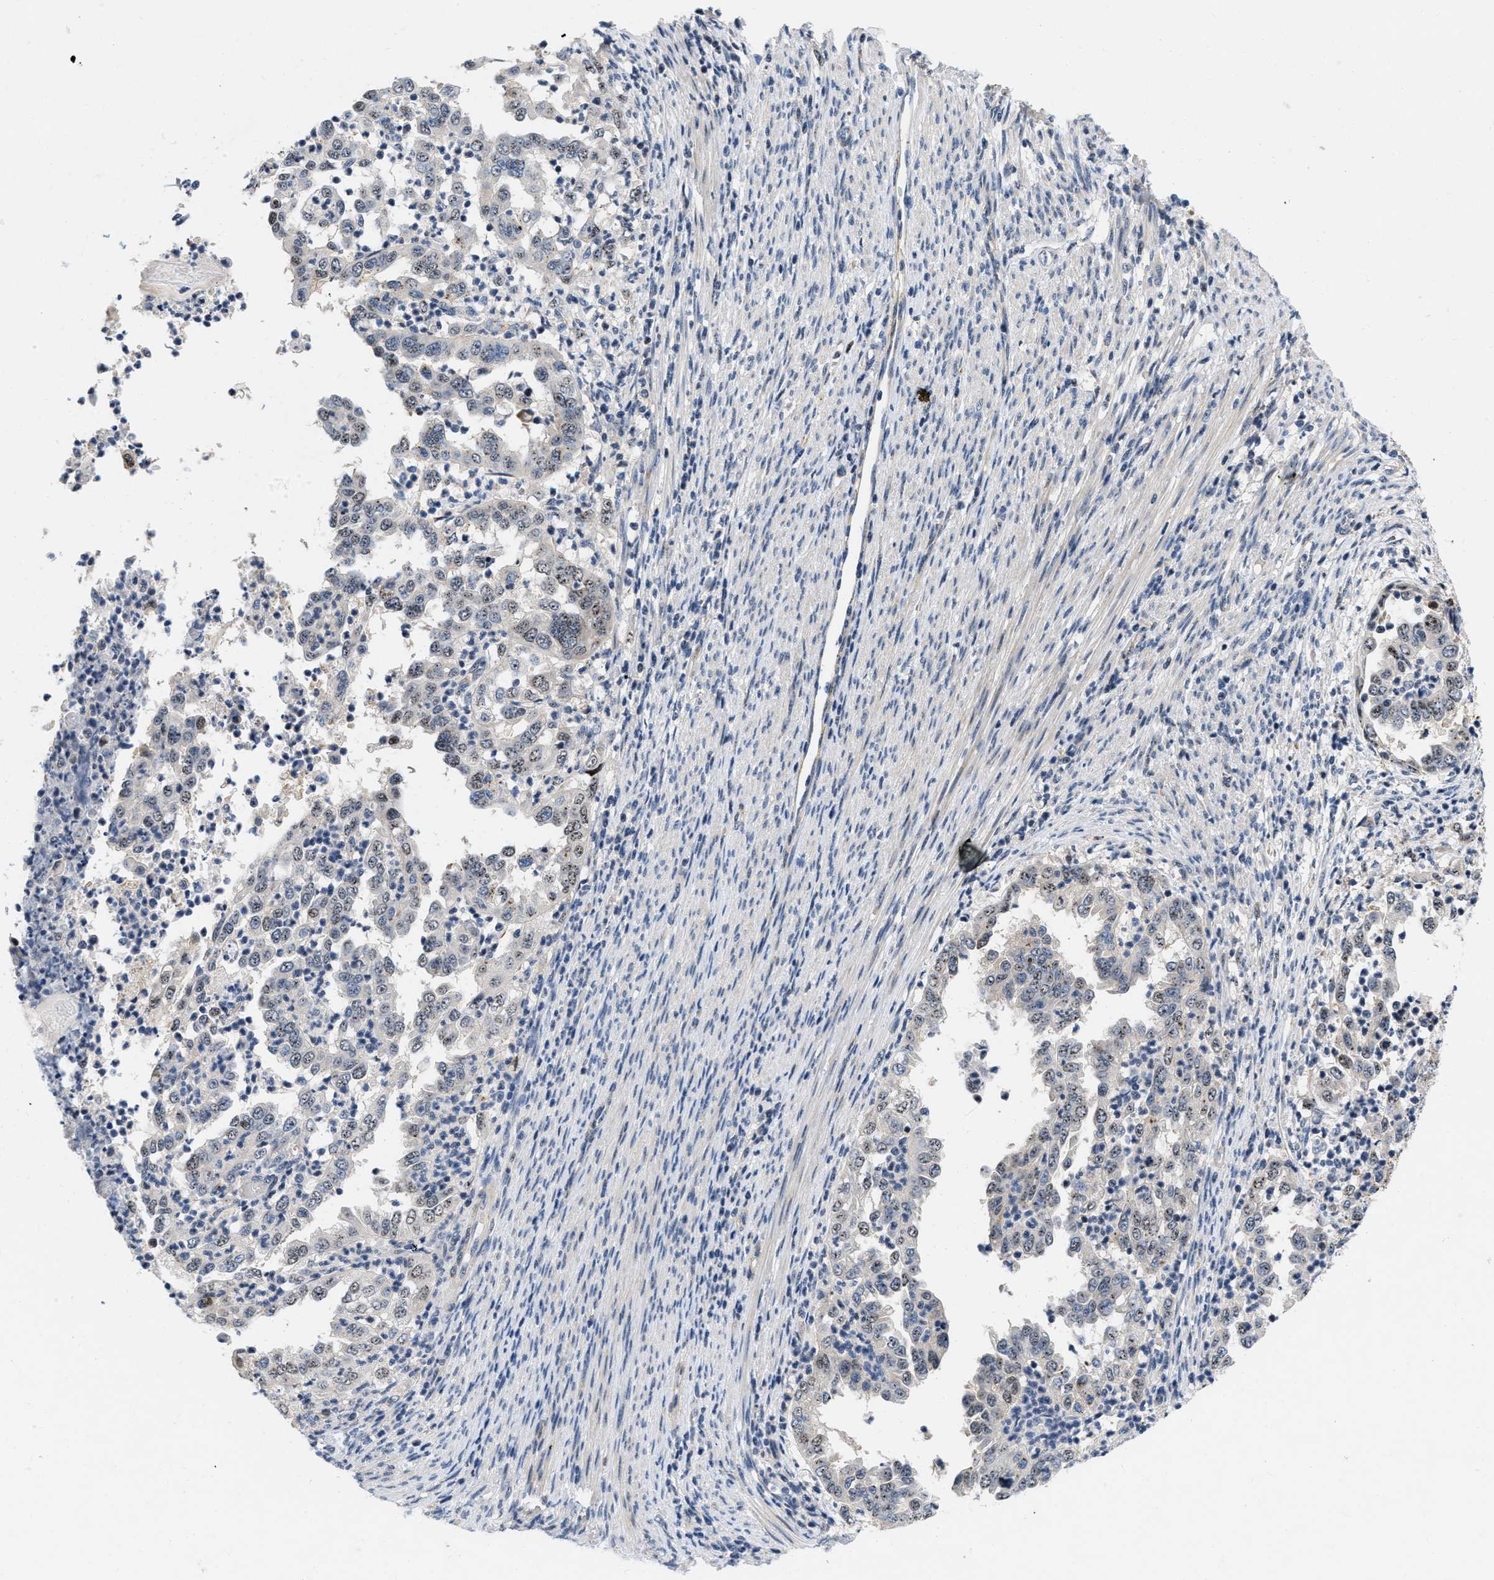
{"staining": {"intensity": "weak", "quantity": ">75%", "location": "nuclear"}, "tissue": "endometrial cancer", "cell_type": "Tumor cells", "image_type": "cancer", "snomed": [{"axis": "morphology", "description": "Adenocarcinoma, NOS"}, {"axis": "topography", "description": "Endometrium"}], "caption": "IHC histopathology image of endometrial adenocarcinoma stained for a protein (brown), which exhibits low levels of weak nuclear staining in about >75% of tumor cells.", "gene": "VIP", "patient": {"sex": "female", "age": 85}}